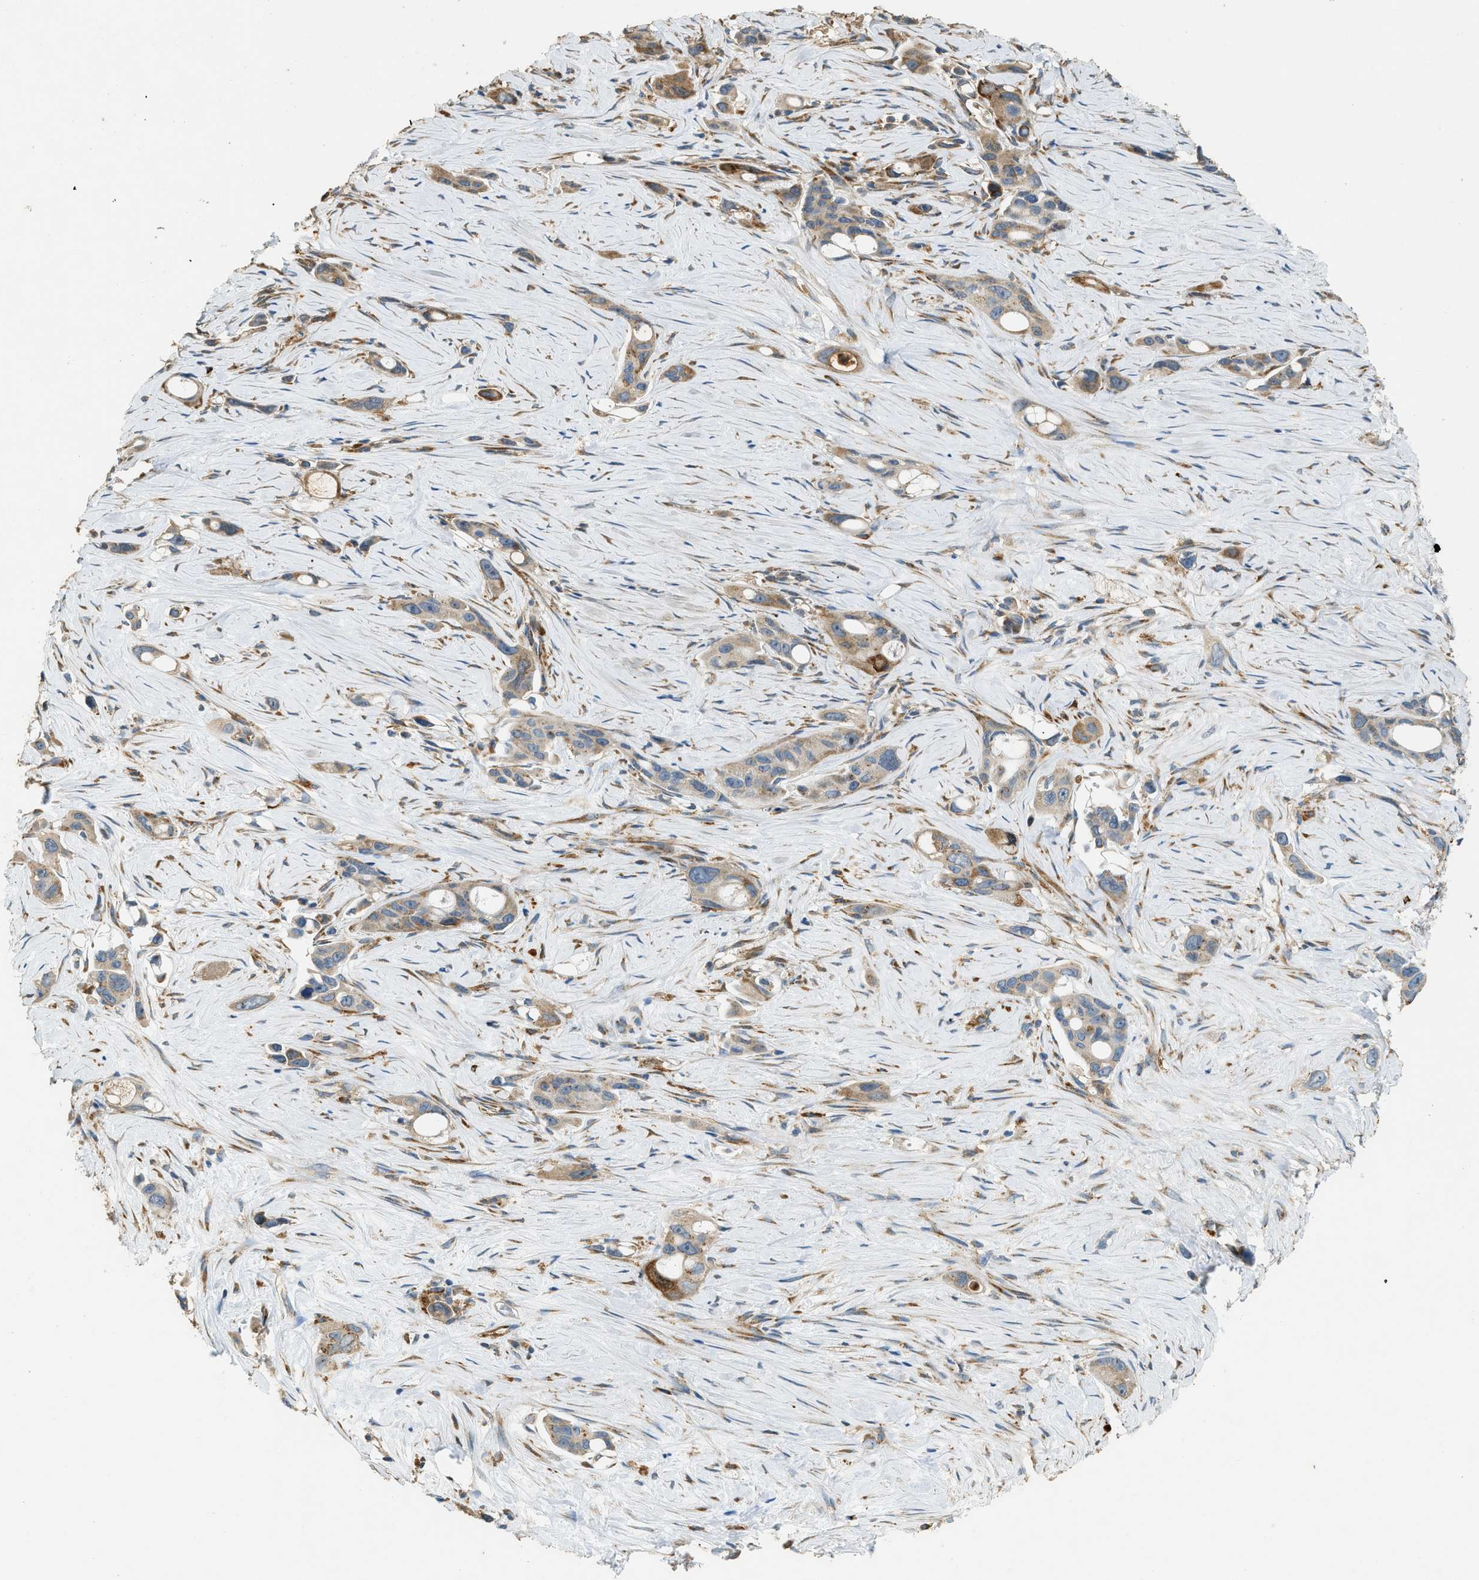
{"staining": {"intensity": "moderate", "quantity": ">75%", "location": "cytoplasmic/membranous"}, "tissue": "pancreatic cancer", "cell_type": "Tumor cells", "image_type": "cancer", "snomed": [{"axis": "morphology", "description": "Adenocarcinoma, NOS"}, {"axis": "topography", "description": "Pancreas"}], "caption": "Immunohistochemistry (IHC) micrograph of neoplastic tissue: human pancreatic cancer stained using immunohistochemistry exhibits medium levels of moderate protein expression localized specifically in the cytoplasmic/membranous of tumor cells, appearing as a cytoplasmic/membranous brown color.", "gene": "CTSB", "patient": {"sex": "male", "age": 53}}